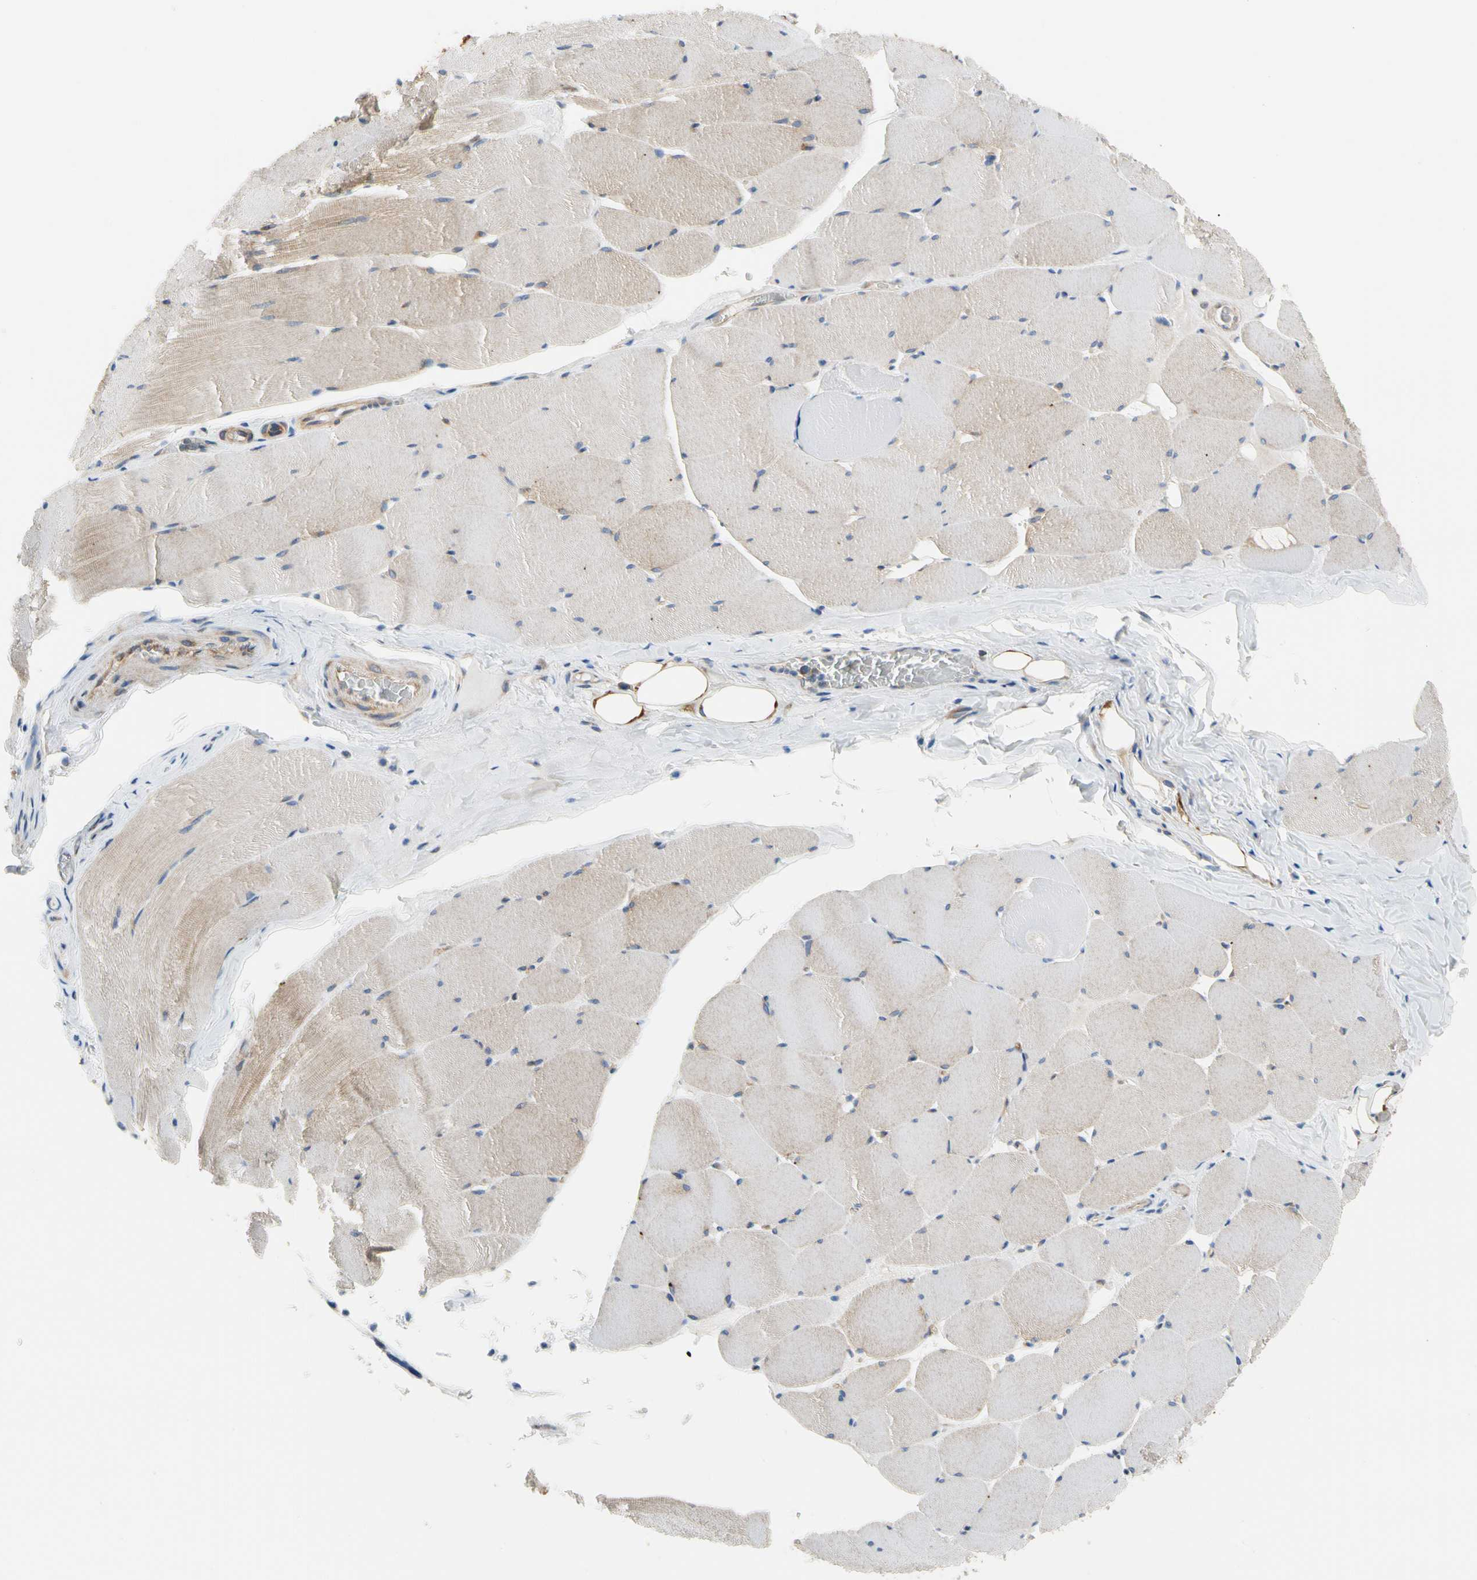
{"staining": {"intensity": "negative", "quantity": "none", "location": "none"}, "tissue": "skeletal muscle", "cell_type": "Myocytes", "image_type": "normal", "snomed": [{"axis": "morphology", "description": "Normal tissue, NOS"}, {"axis": "topography", "description": "Skeletal muscle"}], "caption": "High power microscopy histopathology image of an immunohistochemistry (IHC) histopathology image of benign skeletal muscle, revealing no significant positivity in myocytes. (Brightfield microscopy of DAB IHC at high magnification).", "gene": "GPHN", "patient": {"sex": "male", "age": 62}}